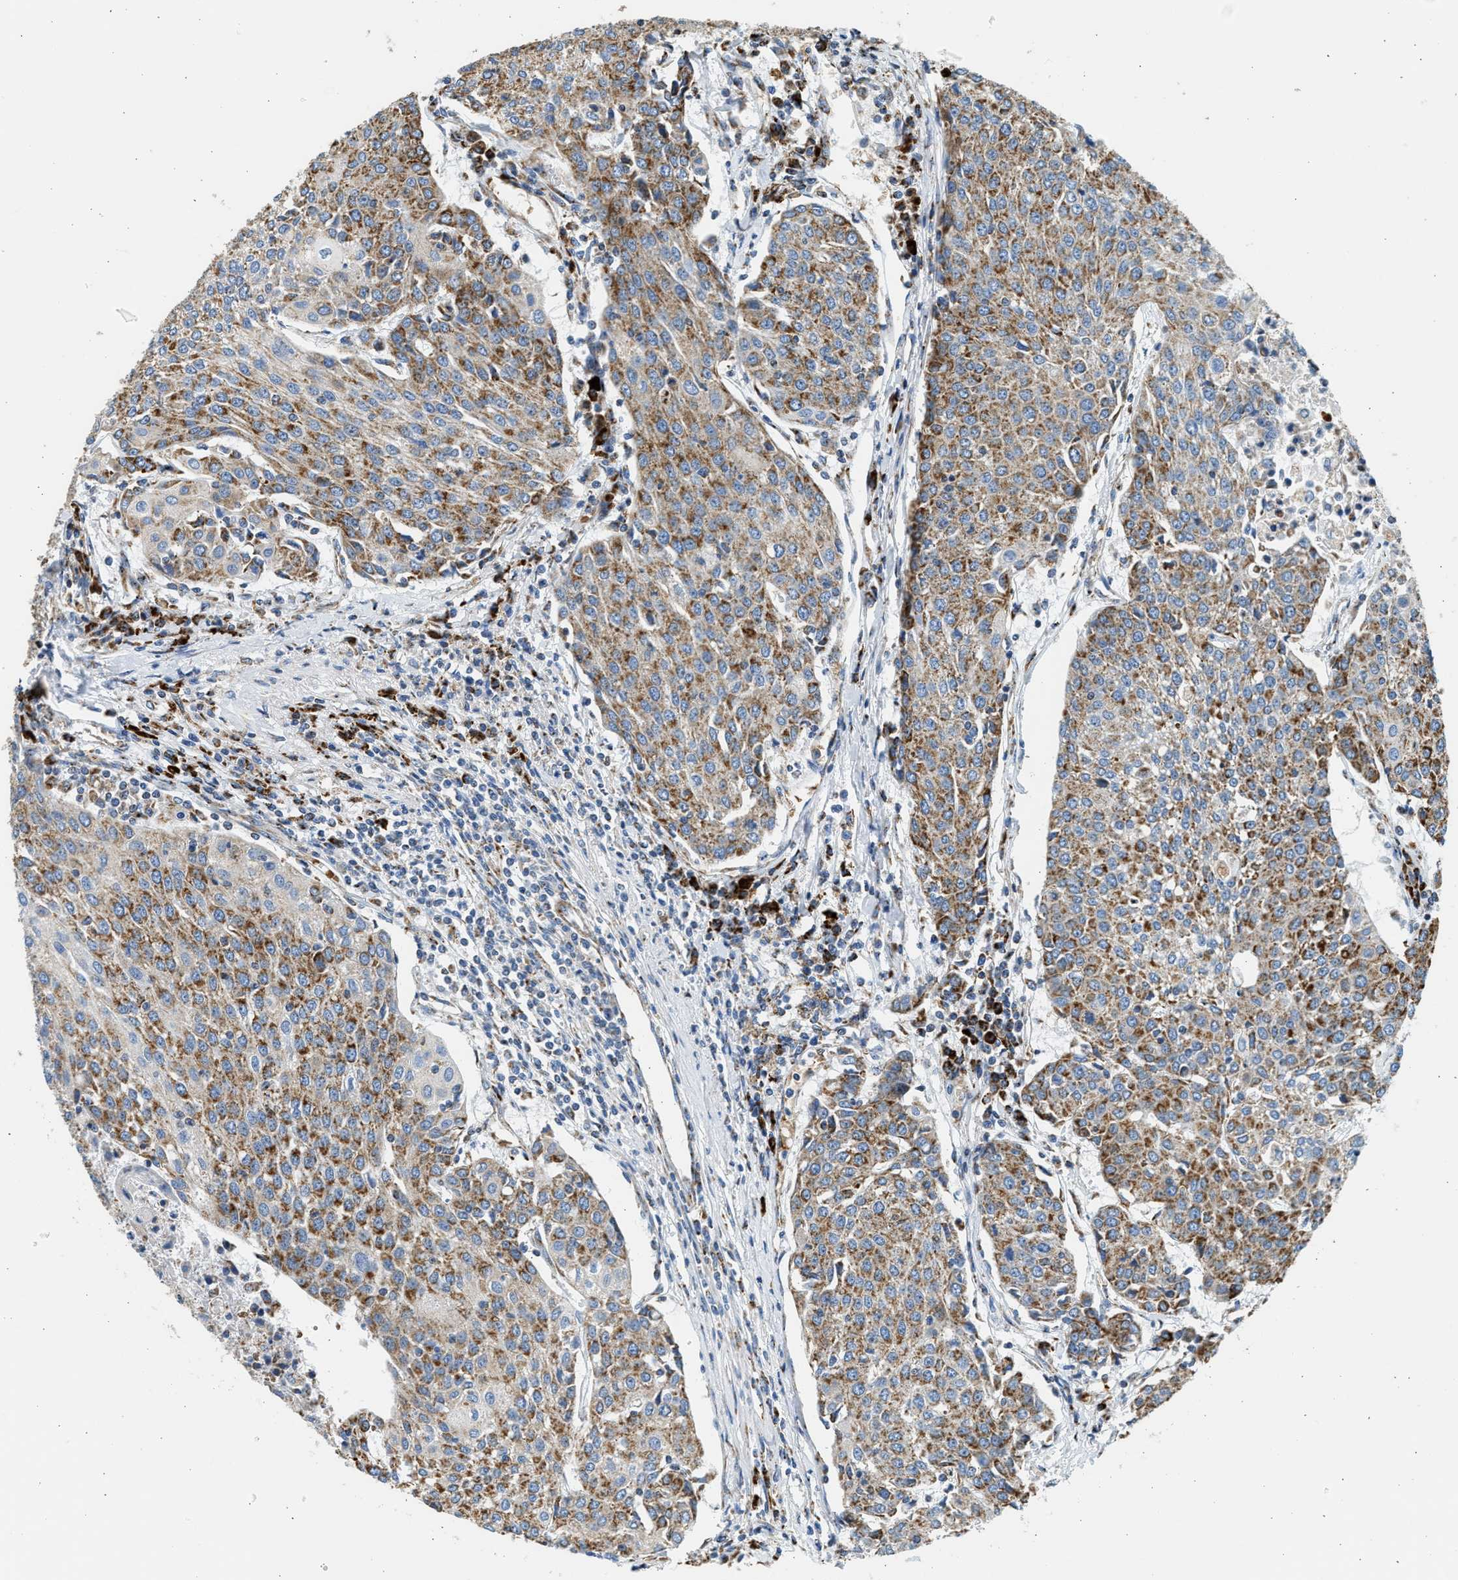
{"staining": {"intensity": "strong", "quantity": ">75%", "location": "cytoplasmic/membranous"}, "tissue": "urothelial cancer", "cell_type": "Tumor cells", "image_type": "cancer", "snomed": [{"axis": "morphology", "description": "Urothelial carcinoma, High grade"}, {"axis": "topography", "description": "Urinary bladder"}], "caption": "Urothelial cancer was stained to show a protein in brown. There is high levels of strong cytoplasmic/membranous positivity in about >75% of tumor cells.", "gene": "KCNMB3", "patient": {"sex": "female", "age": 85}}